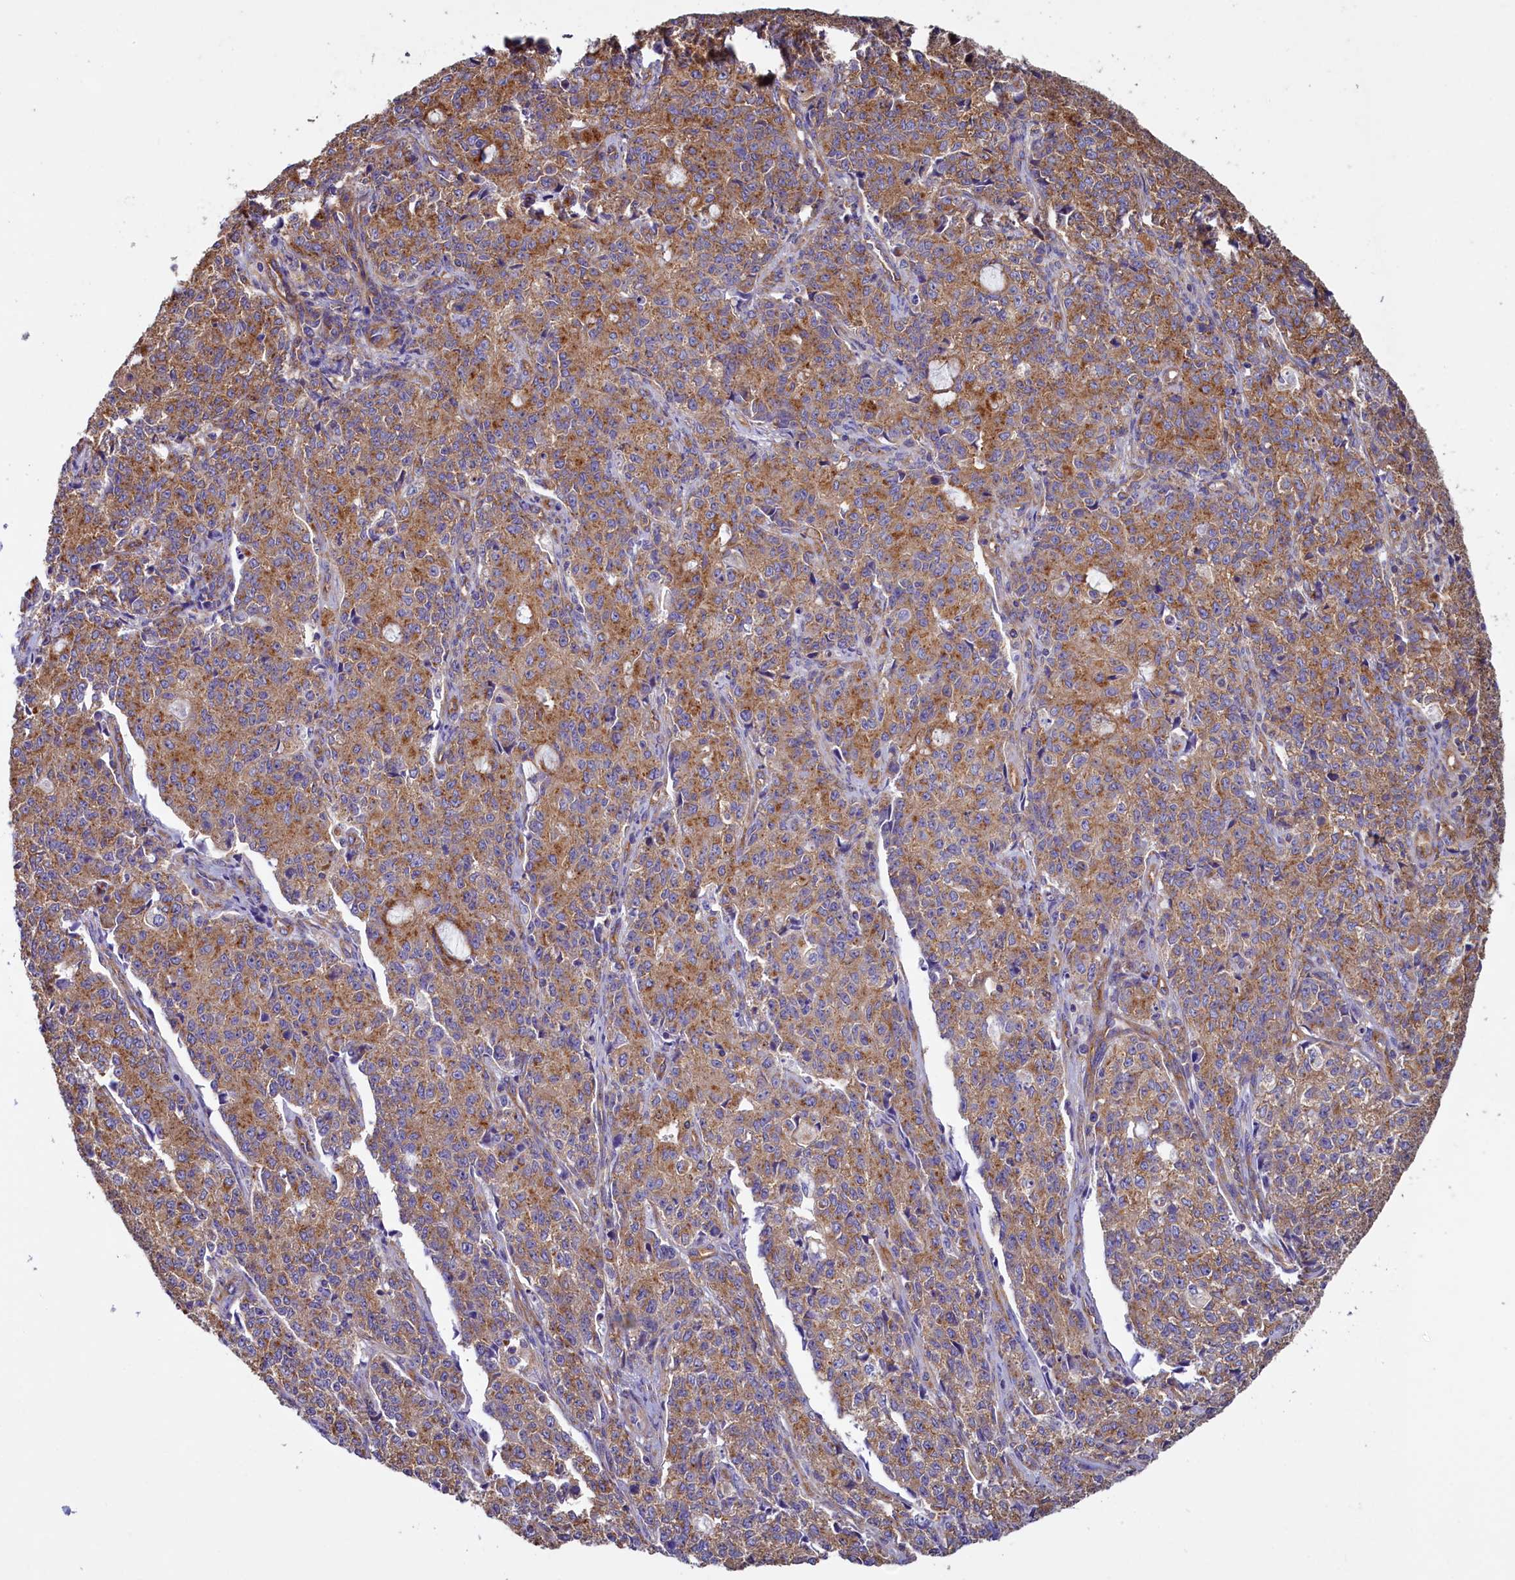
{"staining": {"intensity": "moderate", "quantity": "25%-75%", "location": "cytoplasmic/membranous"}, "tissue": "endometrial cancer", "cell_type": "Tumor cells", "image_type": "cancer", "snomed": [{"axis": "morphology", "description": "Adenocarcinoma, NOS"}, {"axis": "topography", "description": "Endometrium"}], "caption": "Moderate cytoplasmic/membranous staining for a protein is present in about 25%-75% of tumor cells of adenocarcinoma (endometrial) using immunohistochemistry.", "gene": "GPR21", "patient": {"sex": "female", "age": 50}}